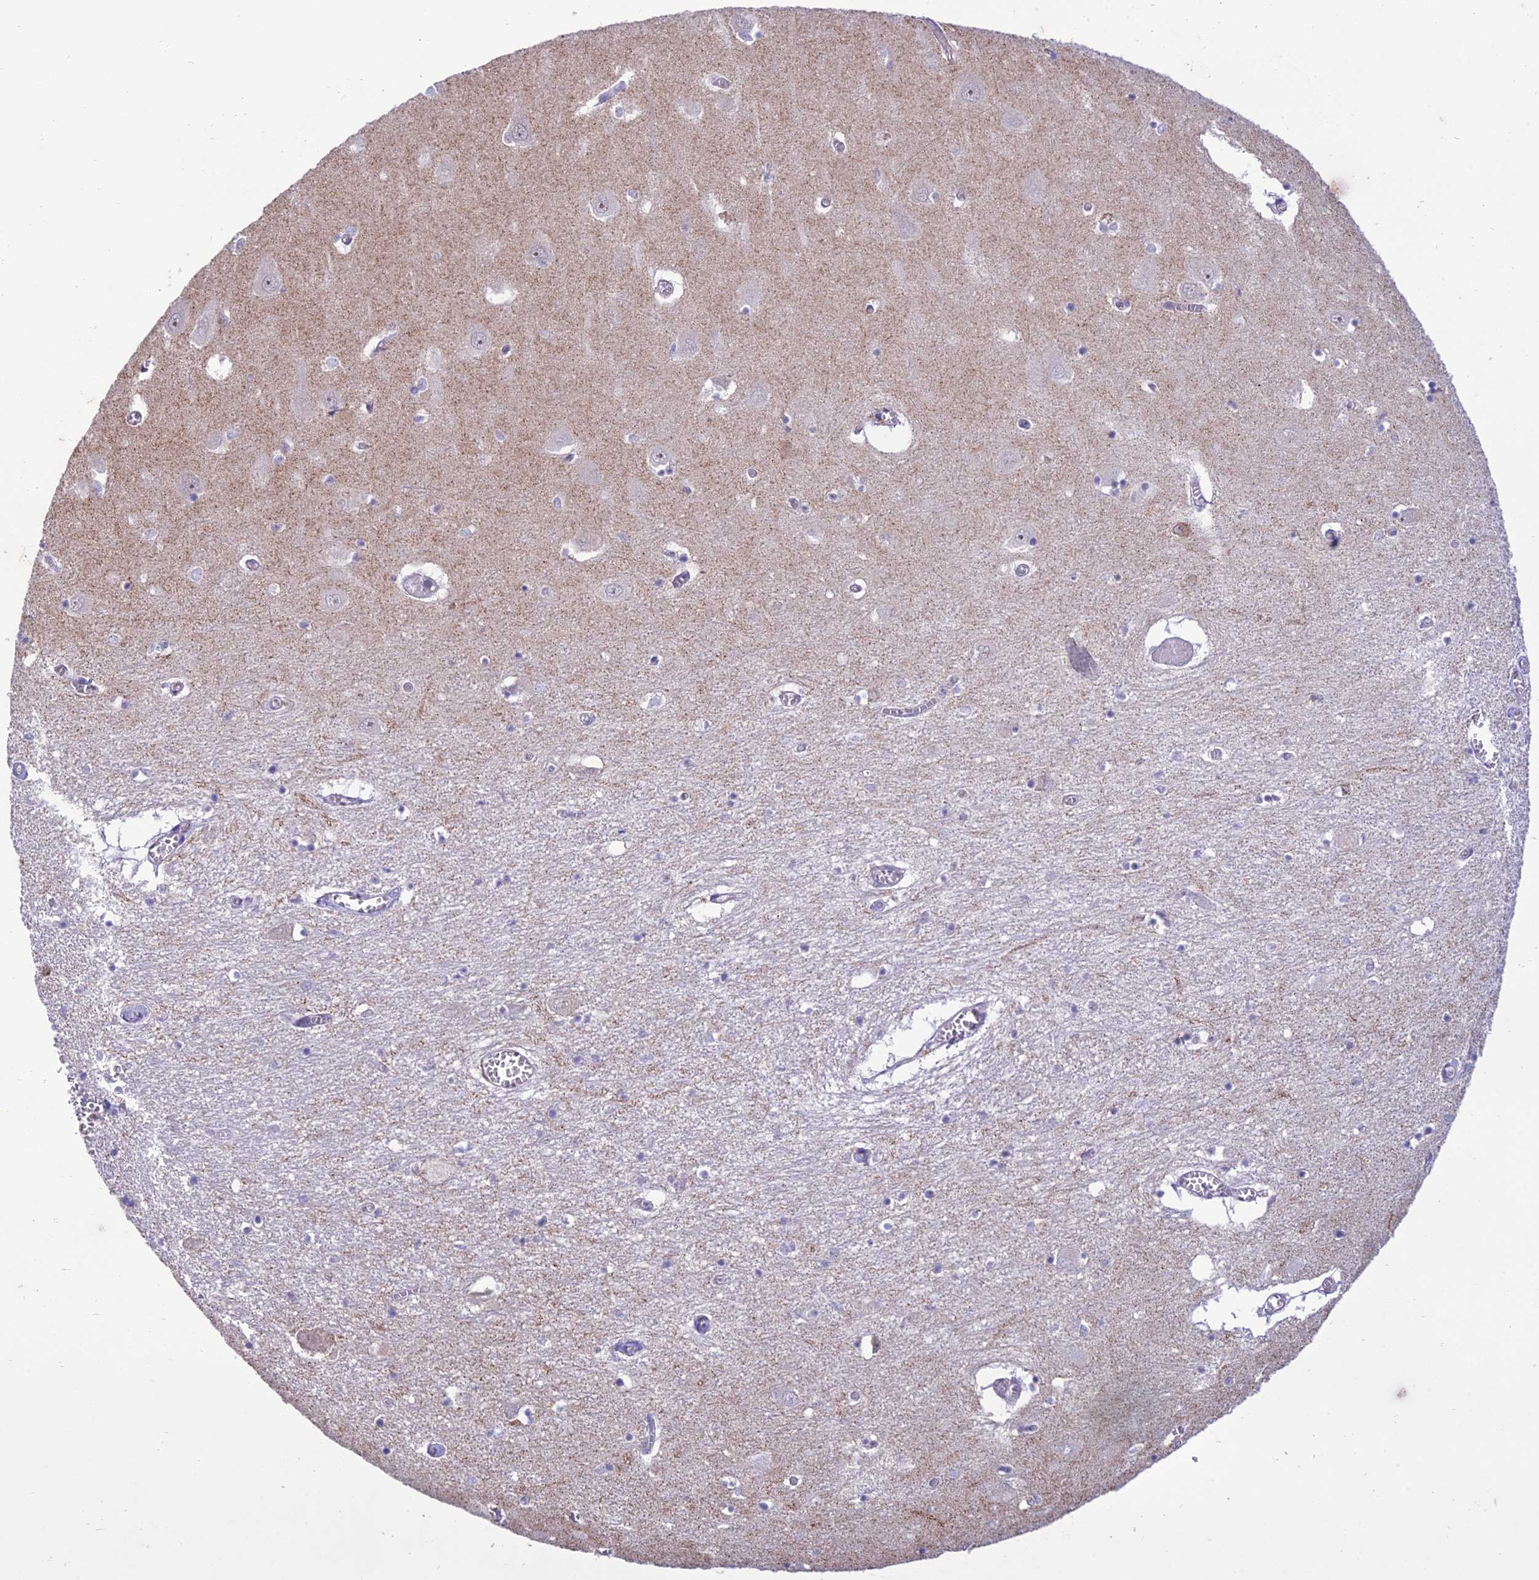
{"staining": {"intensity": "negative", "quantity": "none", "location": "none"}, "tissue": "hippocampus", "cell_type": "Glial cells", "image_type": "normal", "snomed": [{"axis": "morphology", "description": "Normal tissue, NOS"}, {"axis": "topography", "description": "Hippocampus"}], "caption": "Immunohistochemistry image of benign hippocampus: hippocampus stained with DAB (3,3'-diaminobenzidine) displays no significant protein expression in glial cells.", "gene": "RANBP3", "patient": {"sex": "male", "age": 70}}